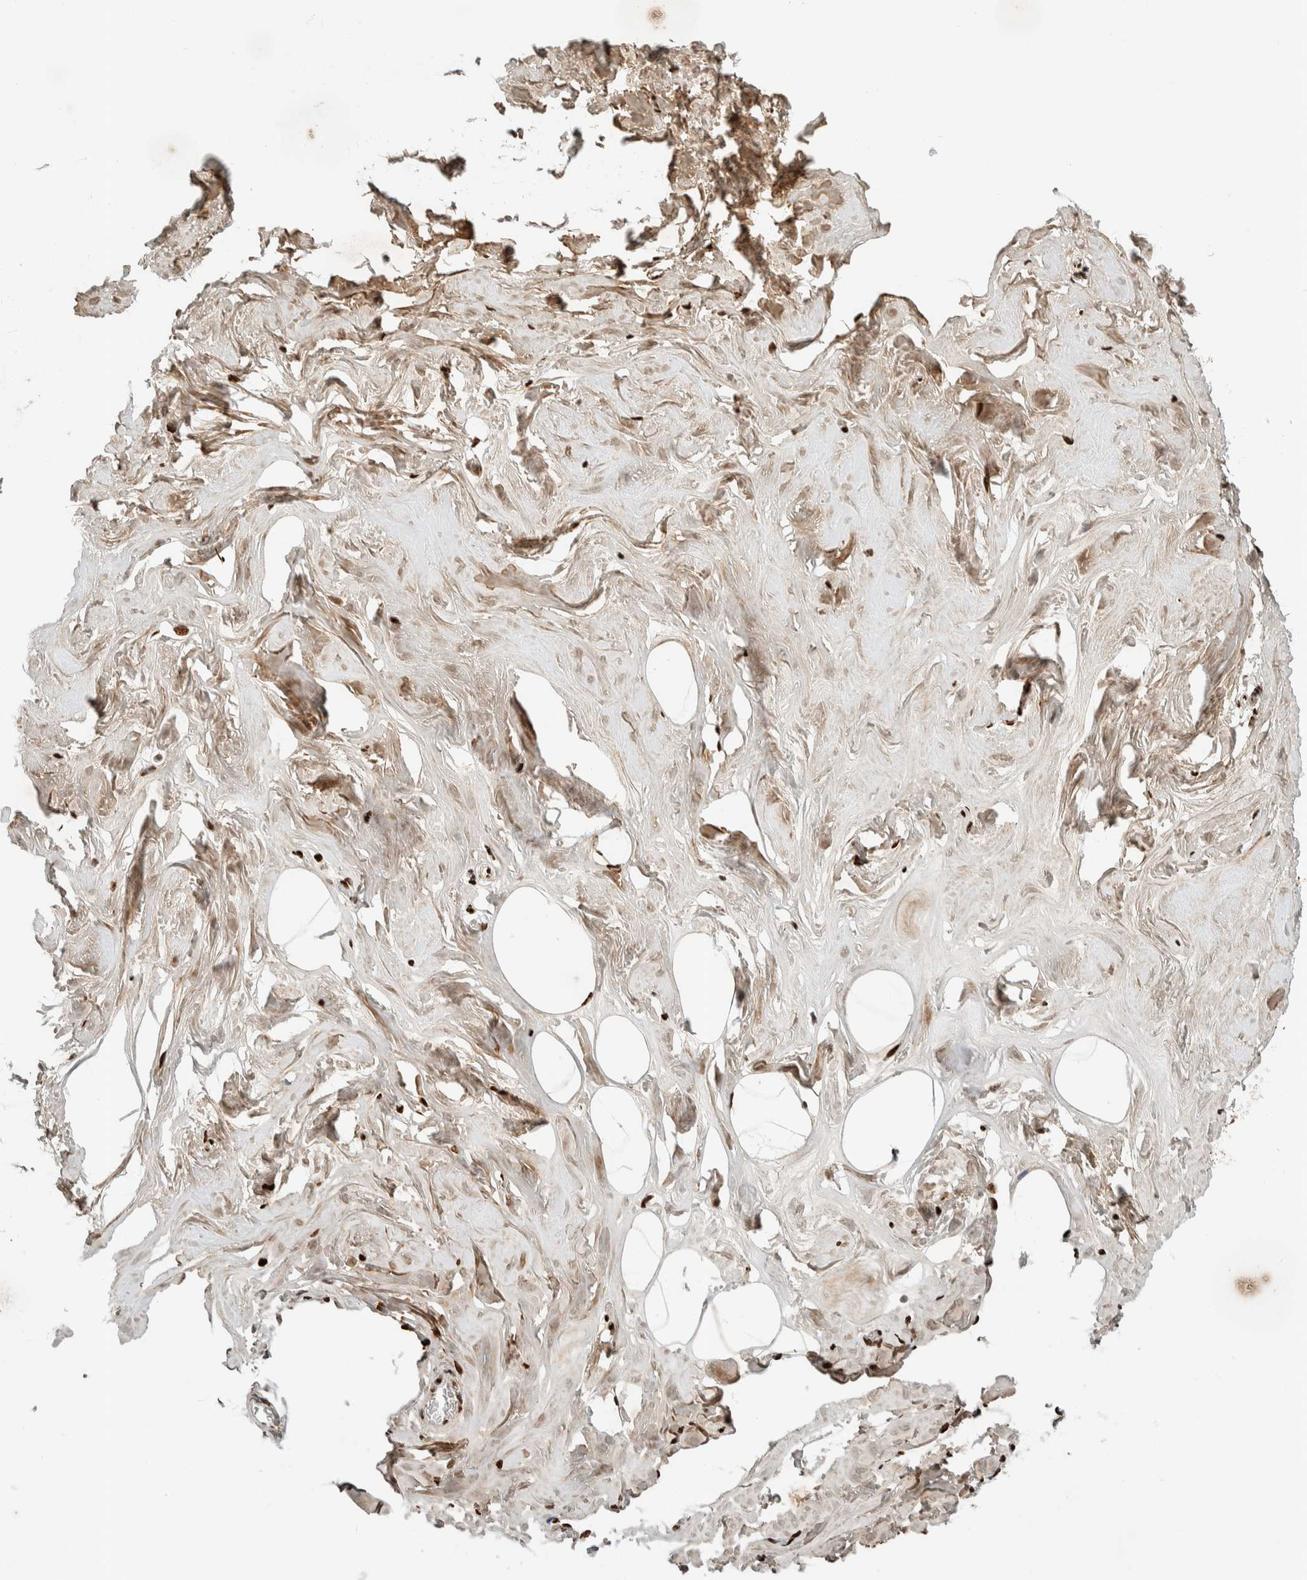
{"staining": {"intensity": "moderate", "quantity": "25%-75%", "location": "nuclear"}, "tissue": "adipose tissue", "cell_type": "Adipocytes", "image_type": "normal", "snomed": [{"axis": "morphology", "description": "Normal tissue, NOS"}, {"axis": "morphology", "description": "Fibrosis, NOS"}, {"axis": "topography", "description": "Breast"}, {"axis": "topography", "description": "Adipose tissue"}], "caption": "This histopathology image exhibits benign adipose tissue stained with immunohistochemistry to label a protein in brown. The nuclear of adipocytes show moderate positivity for the protein. Nuclei are counter-stained blue.", "gene": "TSPAN32", "patient": {"sex": "female", "age": 39}}